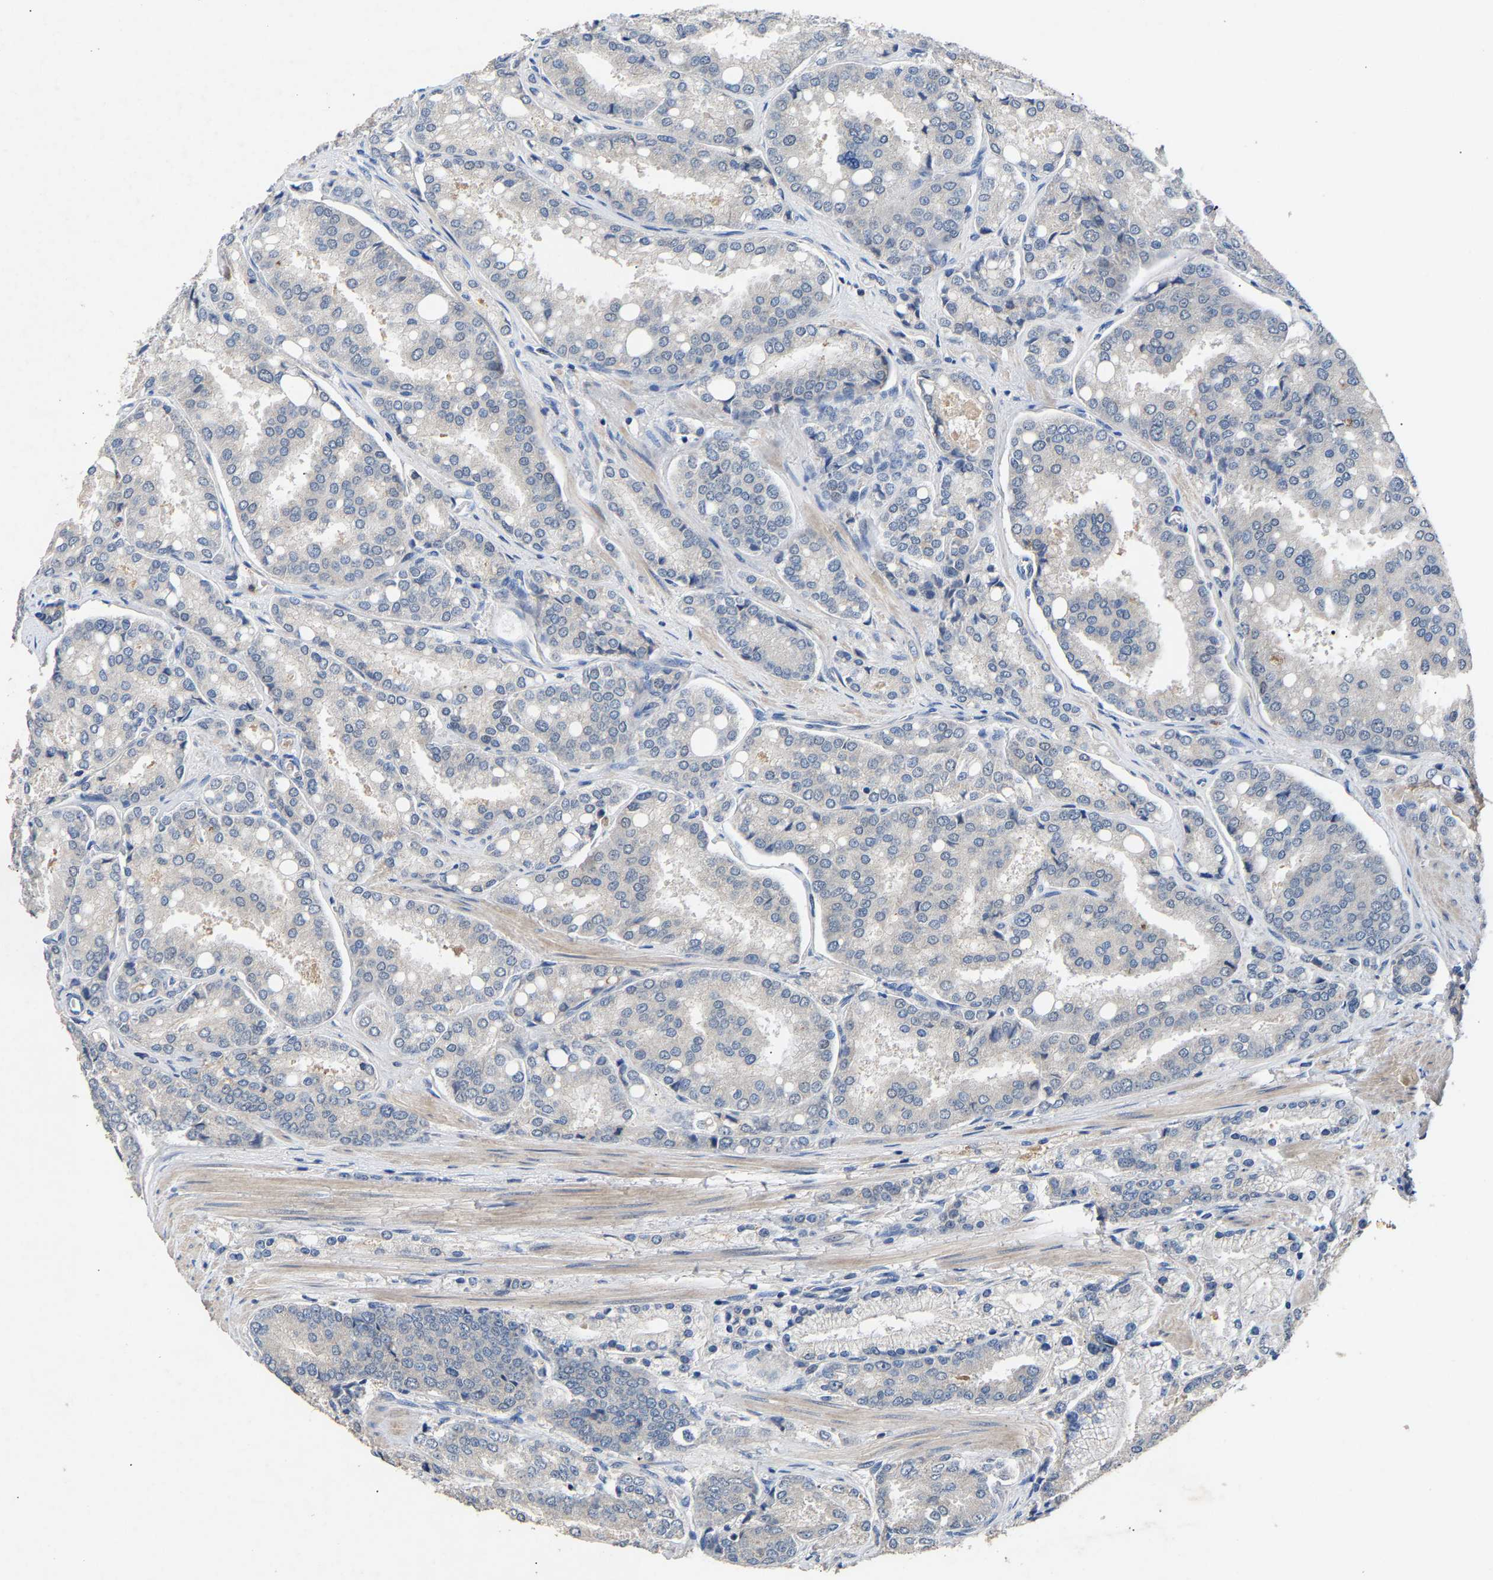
{"staining": {"intensity": "negative", "quantity": "none", "location": "none"}, "tissue": "prostate cancer", "cell_type": "Tumor cells", "image_type": "cancer", "snomed": [{"axis": "morphology", "description": "Adenocarcinoma, High grade"}, {"axis": "topography", "description": "Prostate"}], "caption": "Immunohistochemistry histopathology image of human adenocarcinoma (high-grade) (prostate) stained for a protein (brown), which displays no expression in tumor cells. (Brightfield microscopy of DAB (3,3'-diaminobenzidine) immunohistochemistry (IHC) at high magnification).", "gene": "CCDC171", "patient": {"sex": "male", "age": 50}}